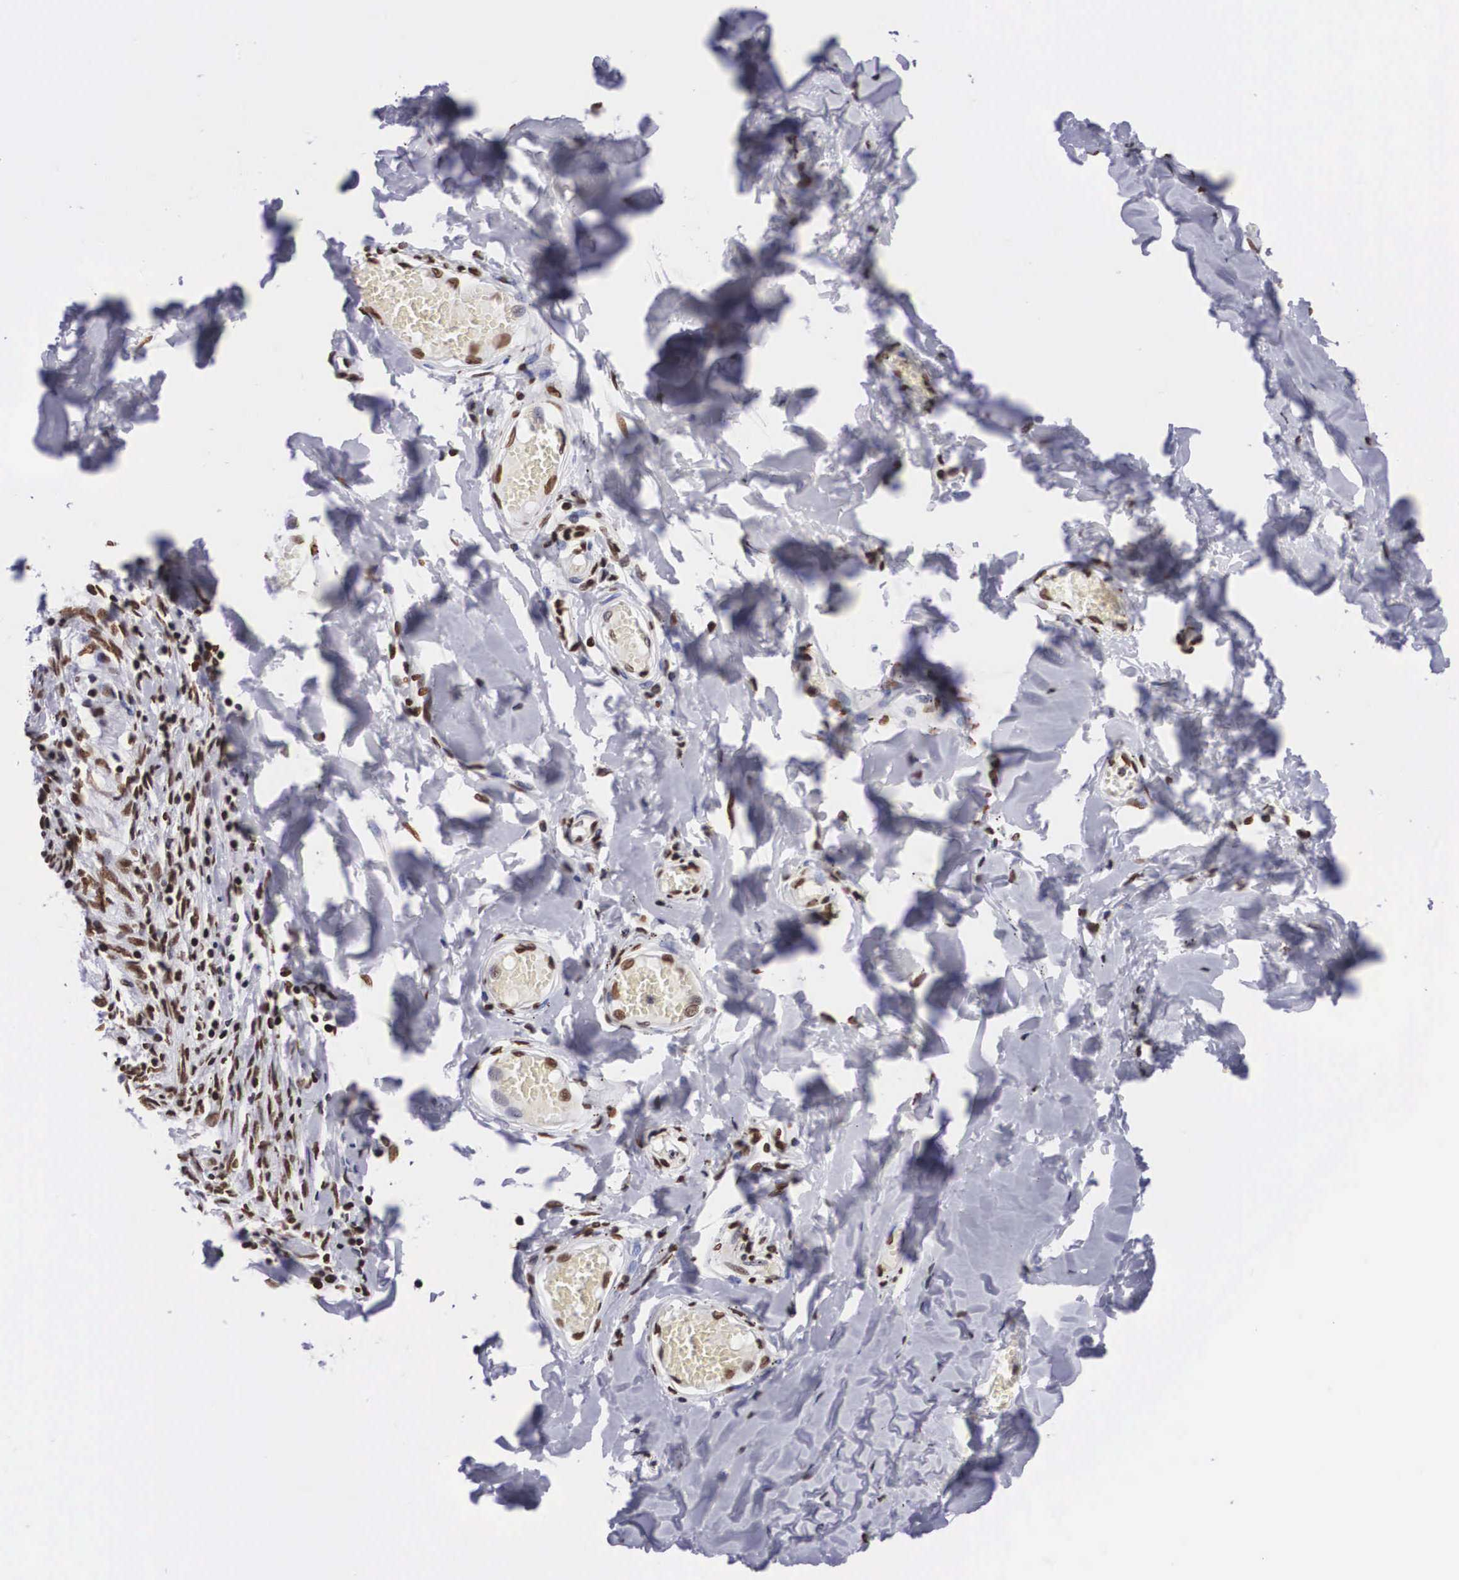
{"staining": {"intensity": "strong", "quantity": ">75%", "location": "nuclear"}, "tissue": "adipose tissue", "cell_type": "Adipocytes", "image_type": "normal", "snomed": [{"axis": "morphology", "description": "Normal tissue, NOS"}, {"axis": "morphology", "description": "Sarcoma, NOS"}, {"axis": "topography", "description": "Skin"}, {"axis": "topography", "description": "Soft tissue"}], "caption": "A high amount of strong nuclear staining is appreciated in approximately >75% of adipocytes in benign adipose tissue.", "gene": "MECP2", "patient": {"sex": "female", "age": 51}}